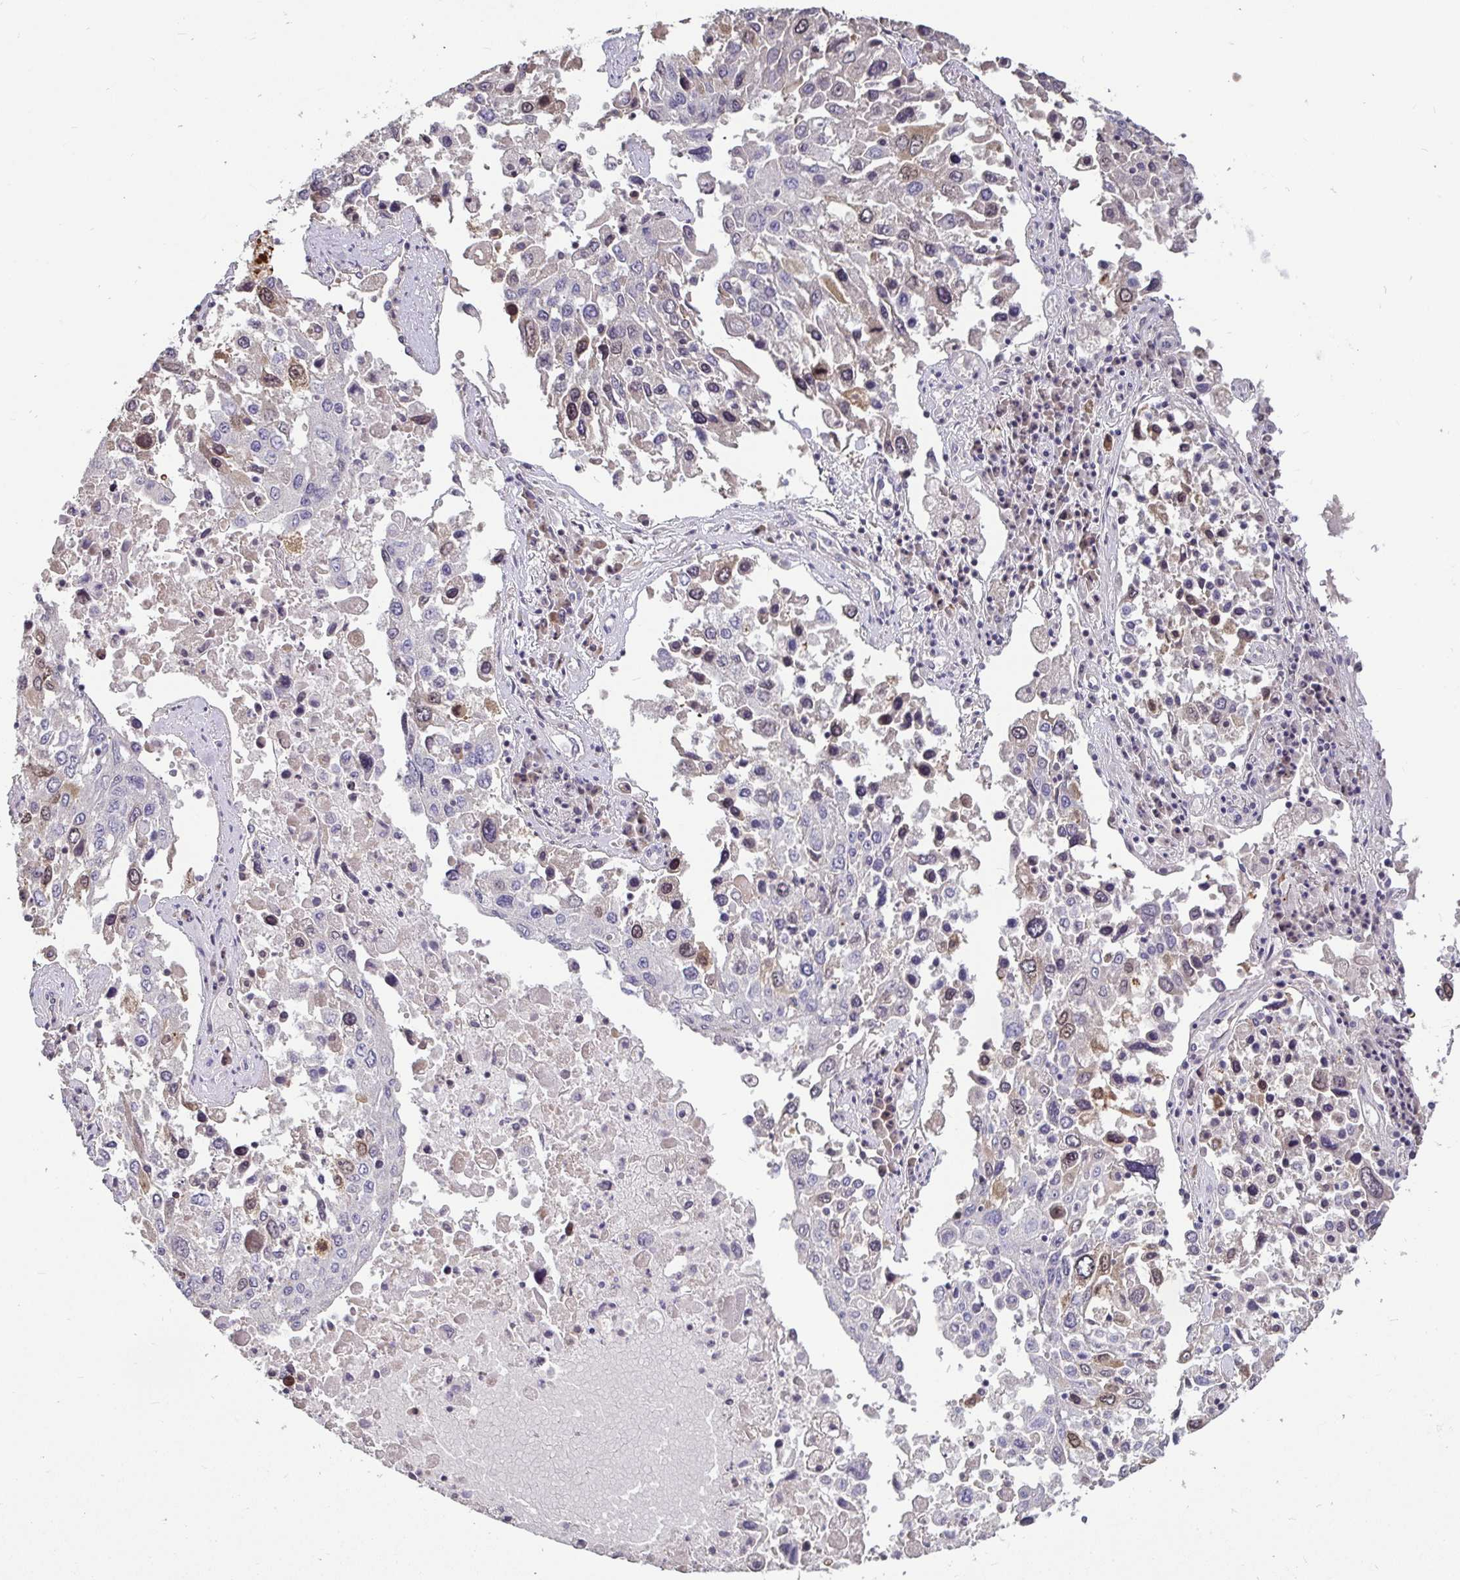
{"staining": {"intensity": "moderate", "quantity": "<25%", "location": "nuclear"}, "tissue": "lung cancer", "cell_type": "Tumor cells", "image_type": "cancer", "snomed": [{"axis": "morphology", "description": "Squamous cell carcinoma, NOS"}, {"axis": "topography", "description": "Lung"}], "caption": "Protein expression analysis of lung squamous cell carcinoma shows moderate nuclear expression in approximately <25% of tumor cells. Nuclei are stained in blue.", "gene": "ANLN", "patient": {"sex": "male", "age": 65}}